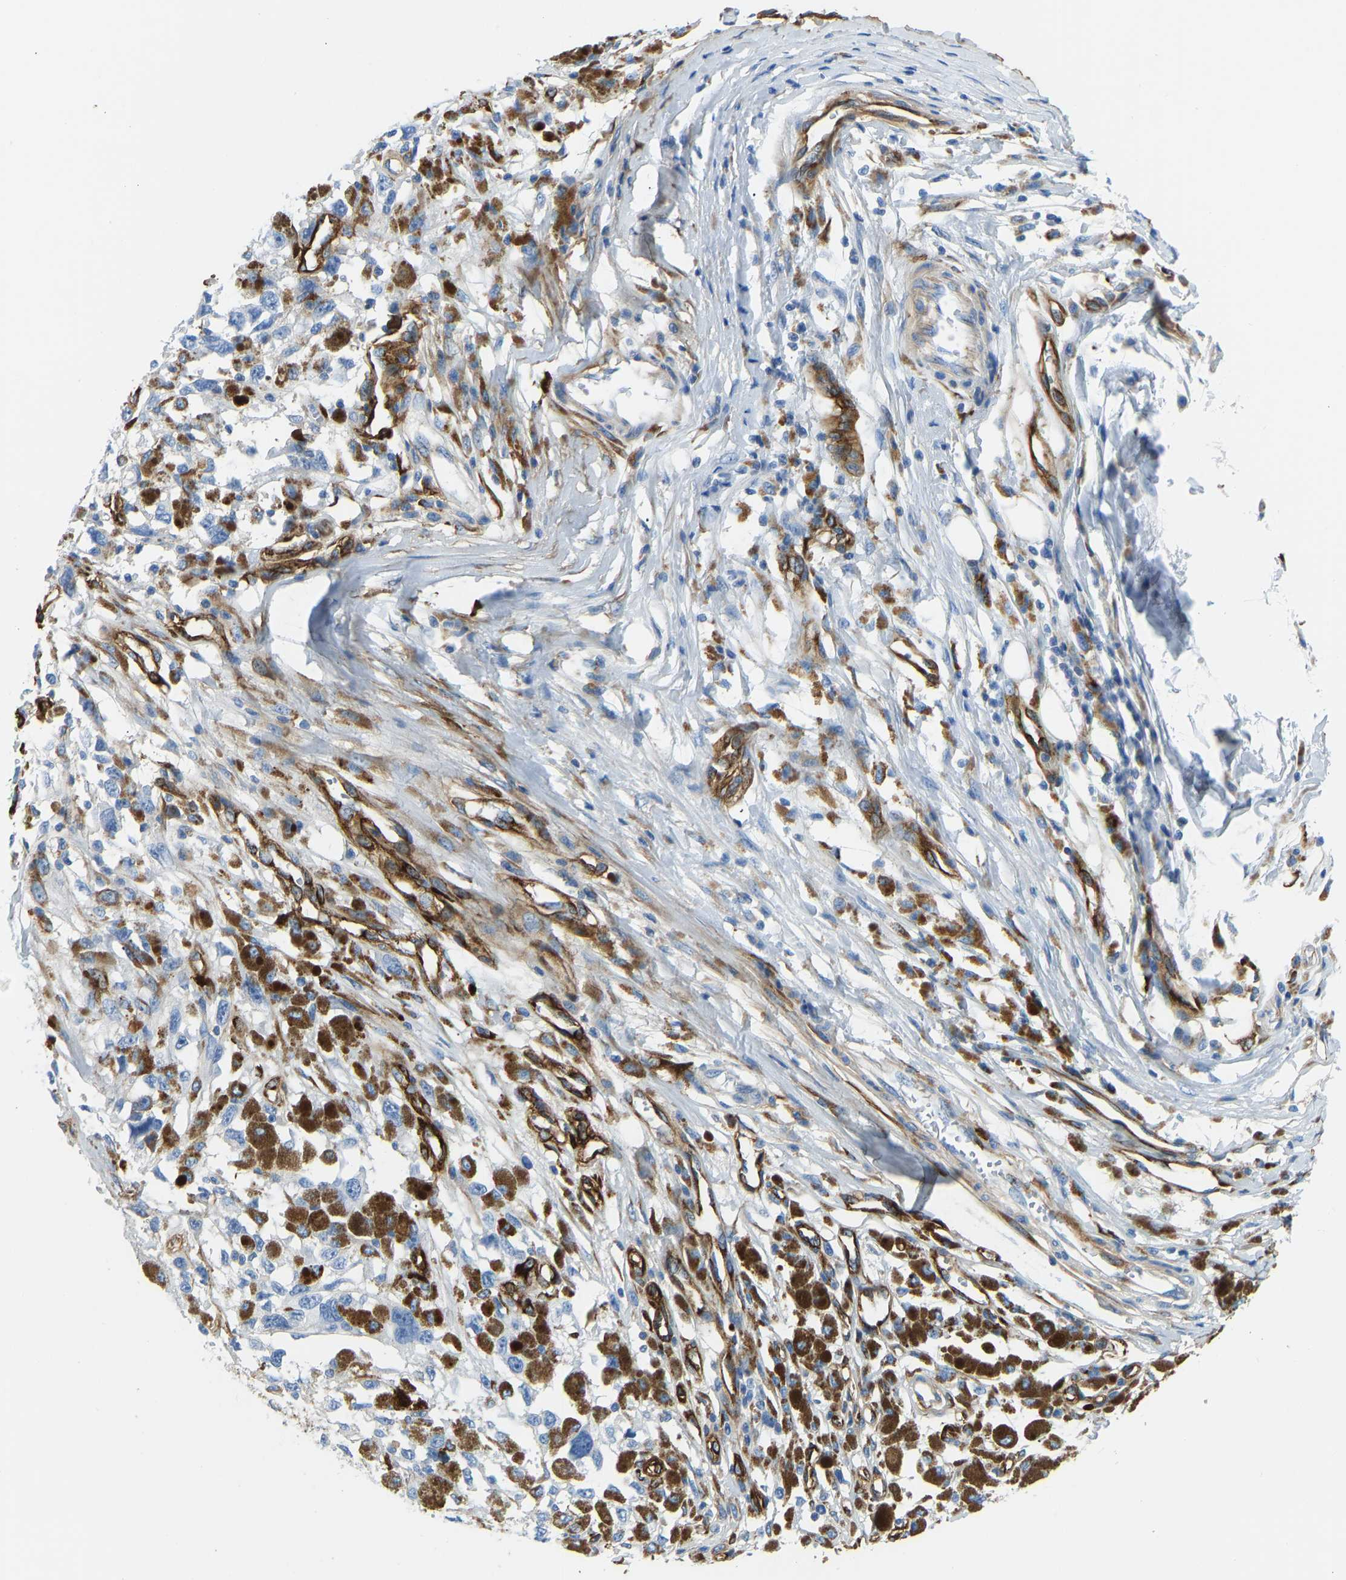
{"staining": {"intensity": "negative", "quantity": "none", "location": "none"}, "tissue": "melanoma", "cell_type": "Tumor cells", "image_type": "cancer", "snomed": [{"axis": "morphology", "description": "Malignant melanoma, Metastatic site"}, {"axis": "topography", "description": "Lymph node"}], "caption": "Micrograph shows no significant protein staining in tumor cells of melanoma.", "gene": "COL15A1", "patient": {"sex": "male", "age": 59}}